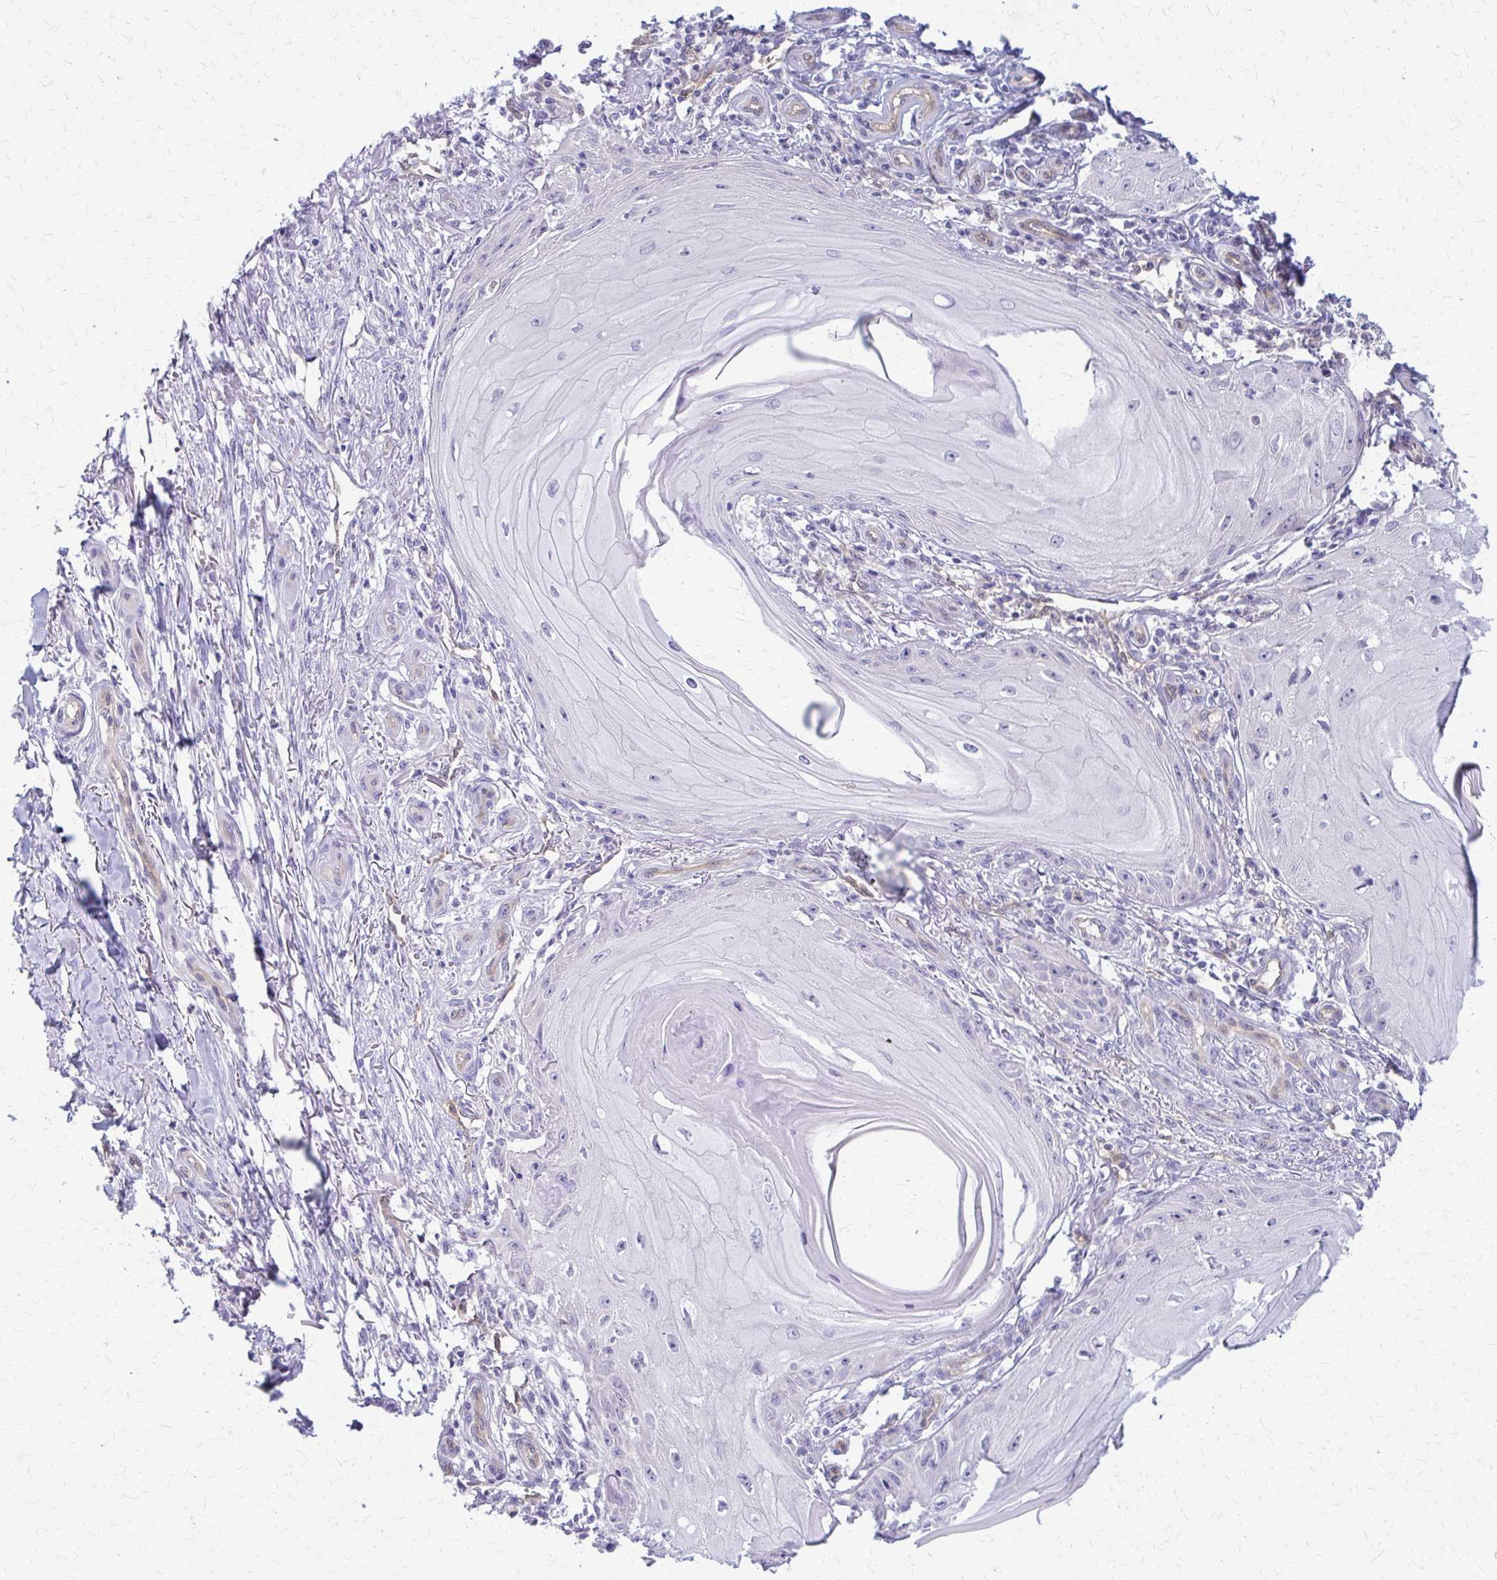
{"staining": {"intensity": "negative", "quantity": "none", "location": "none"}, "tissue": "skin cancer", "cell_type": "Tumor cells", "image_type": "cancer", "snomed": [{"axis": "morphology", "description": "Squamous cell carcinoma, NOS"}, {"axis": "topography", "description": "Skin"}], "caption": "Immunohistochemistry photomicrograph of neoplastic tissue: squamous cell carcinoma (skin) stained with DAB (3,3'-diaminobenzidine) demonstrates no significant protein expression in tumor cells.", "gene": "CLIC2", "patient": {"sex": "female", "age": 77}}